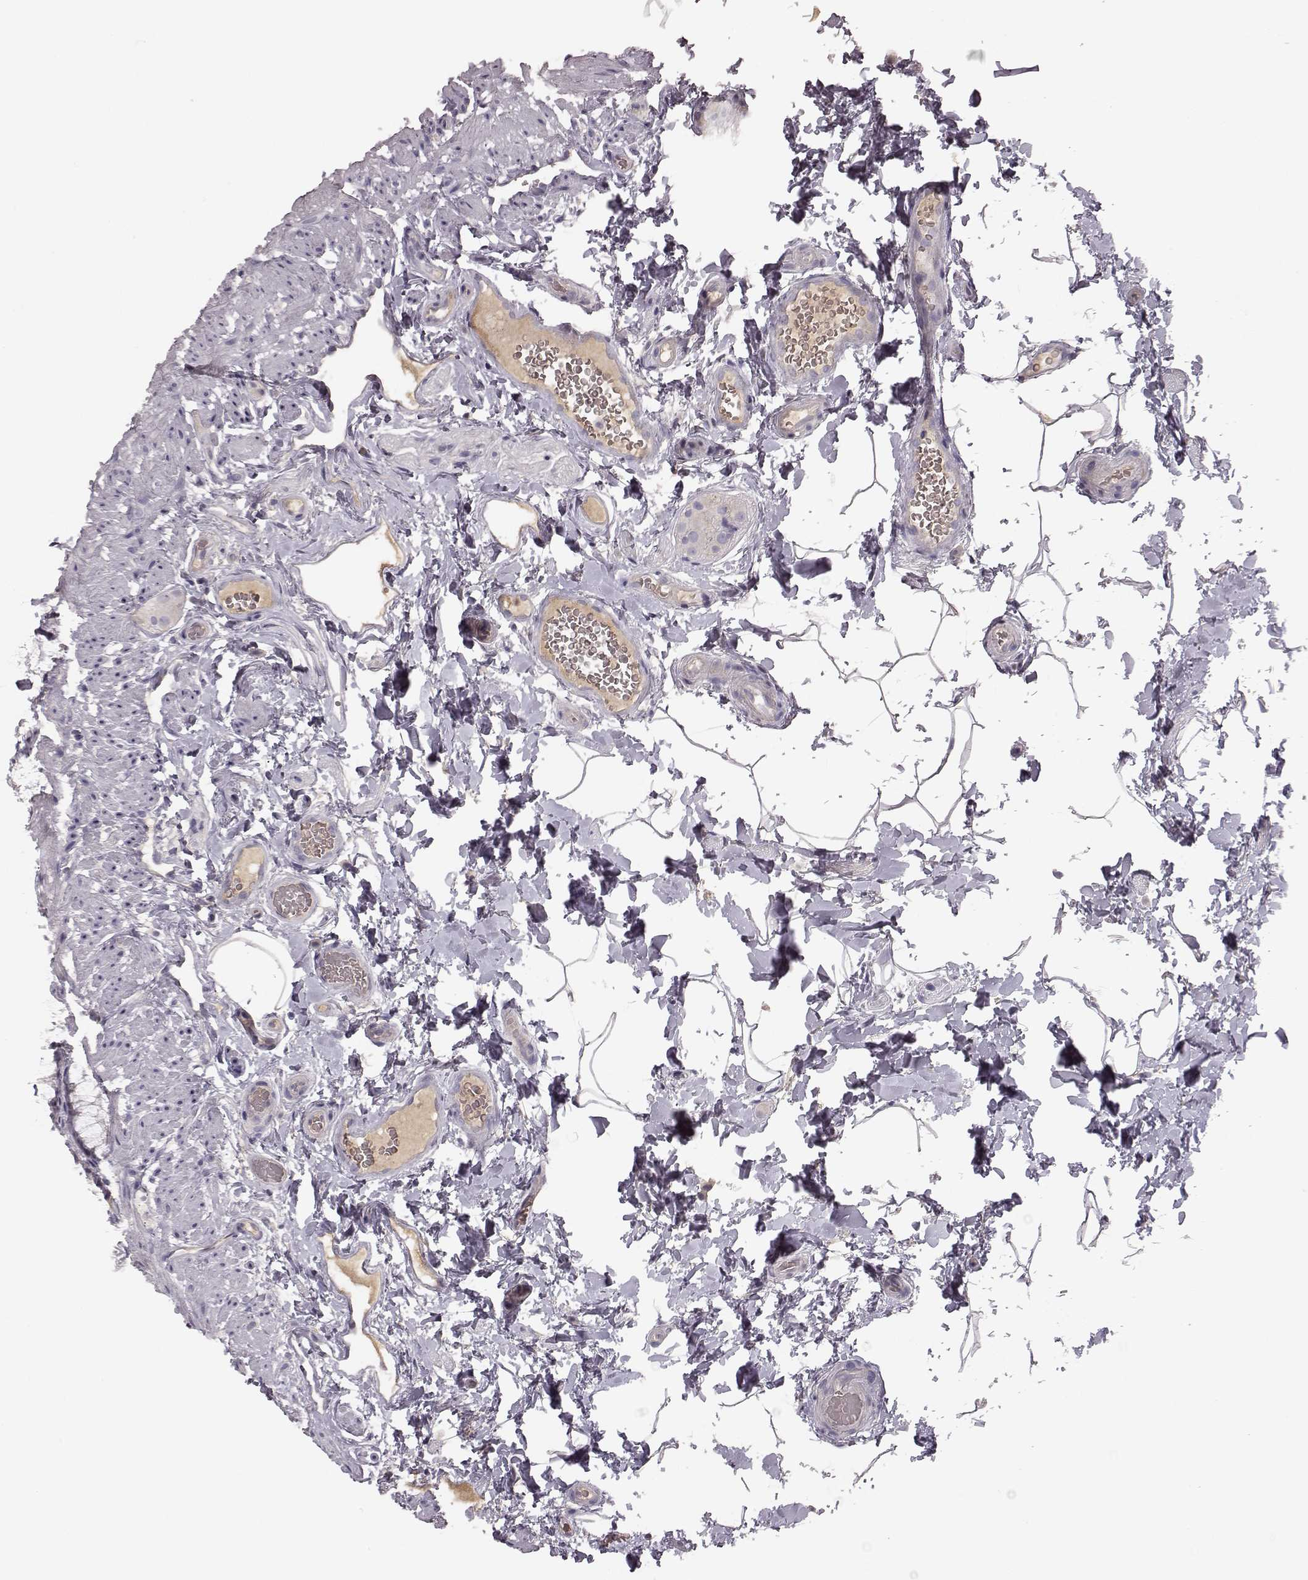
{"staining": {"intensity": "negative", "quantity": "none", "location": "none"}, "tissue": "rectum", "cell_type": "Glandular cells", "image_type": "normal", "snomed": [{"axis": "morphology", "description": "Normal tissue, NOS"}, {"axis": "topography", "description": "Rectum"}], "caption": "DAB immunohistochemical staining of unremarkable rectum displays no significant expression in glandular cells.", "gene": "TLX3", "patient": {"sex": "female", "age": 62}}